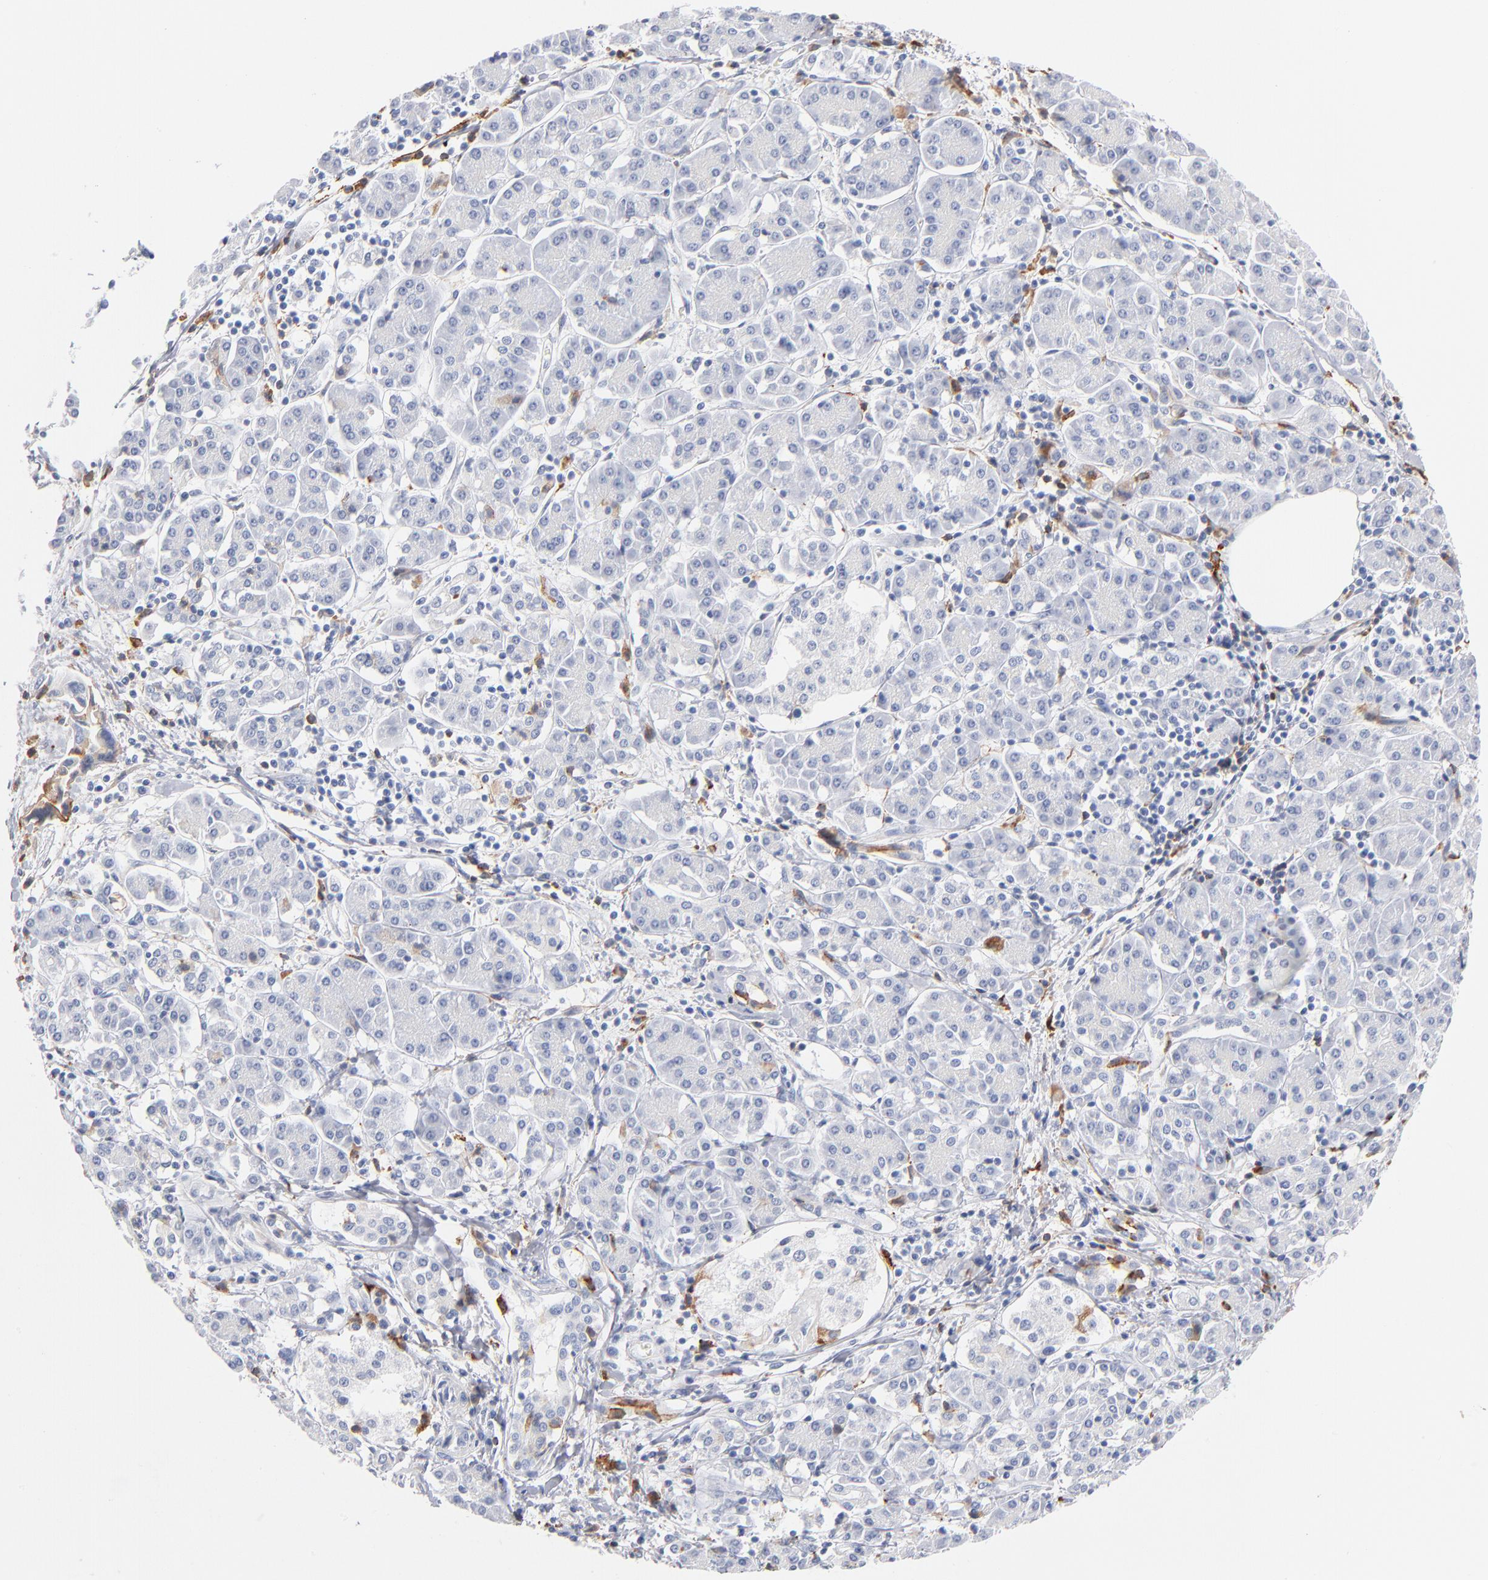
{"staining": {"intensity": "negative", "quantity": "none", "location": "none"}, "tissue": "pancreatic cancer", "cell_type": "Tumor cells", "image_type": "cancer", "snomed": [{"axis": "morphology", "description": "Adenocarcinoma, NOS"}, {"axis": "topography", "description": "Pancreas"}], "caption": "This is a image of immunohistochemistry (IHC) staining of adenocarcinoma (pancreatic), which shows no positivity in tumor cells. Nuclei are stained in blue.", "gene": "APOH", "patient": {"sex": "female", "age": 57}}